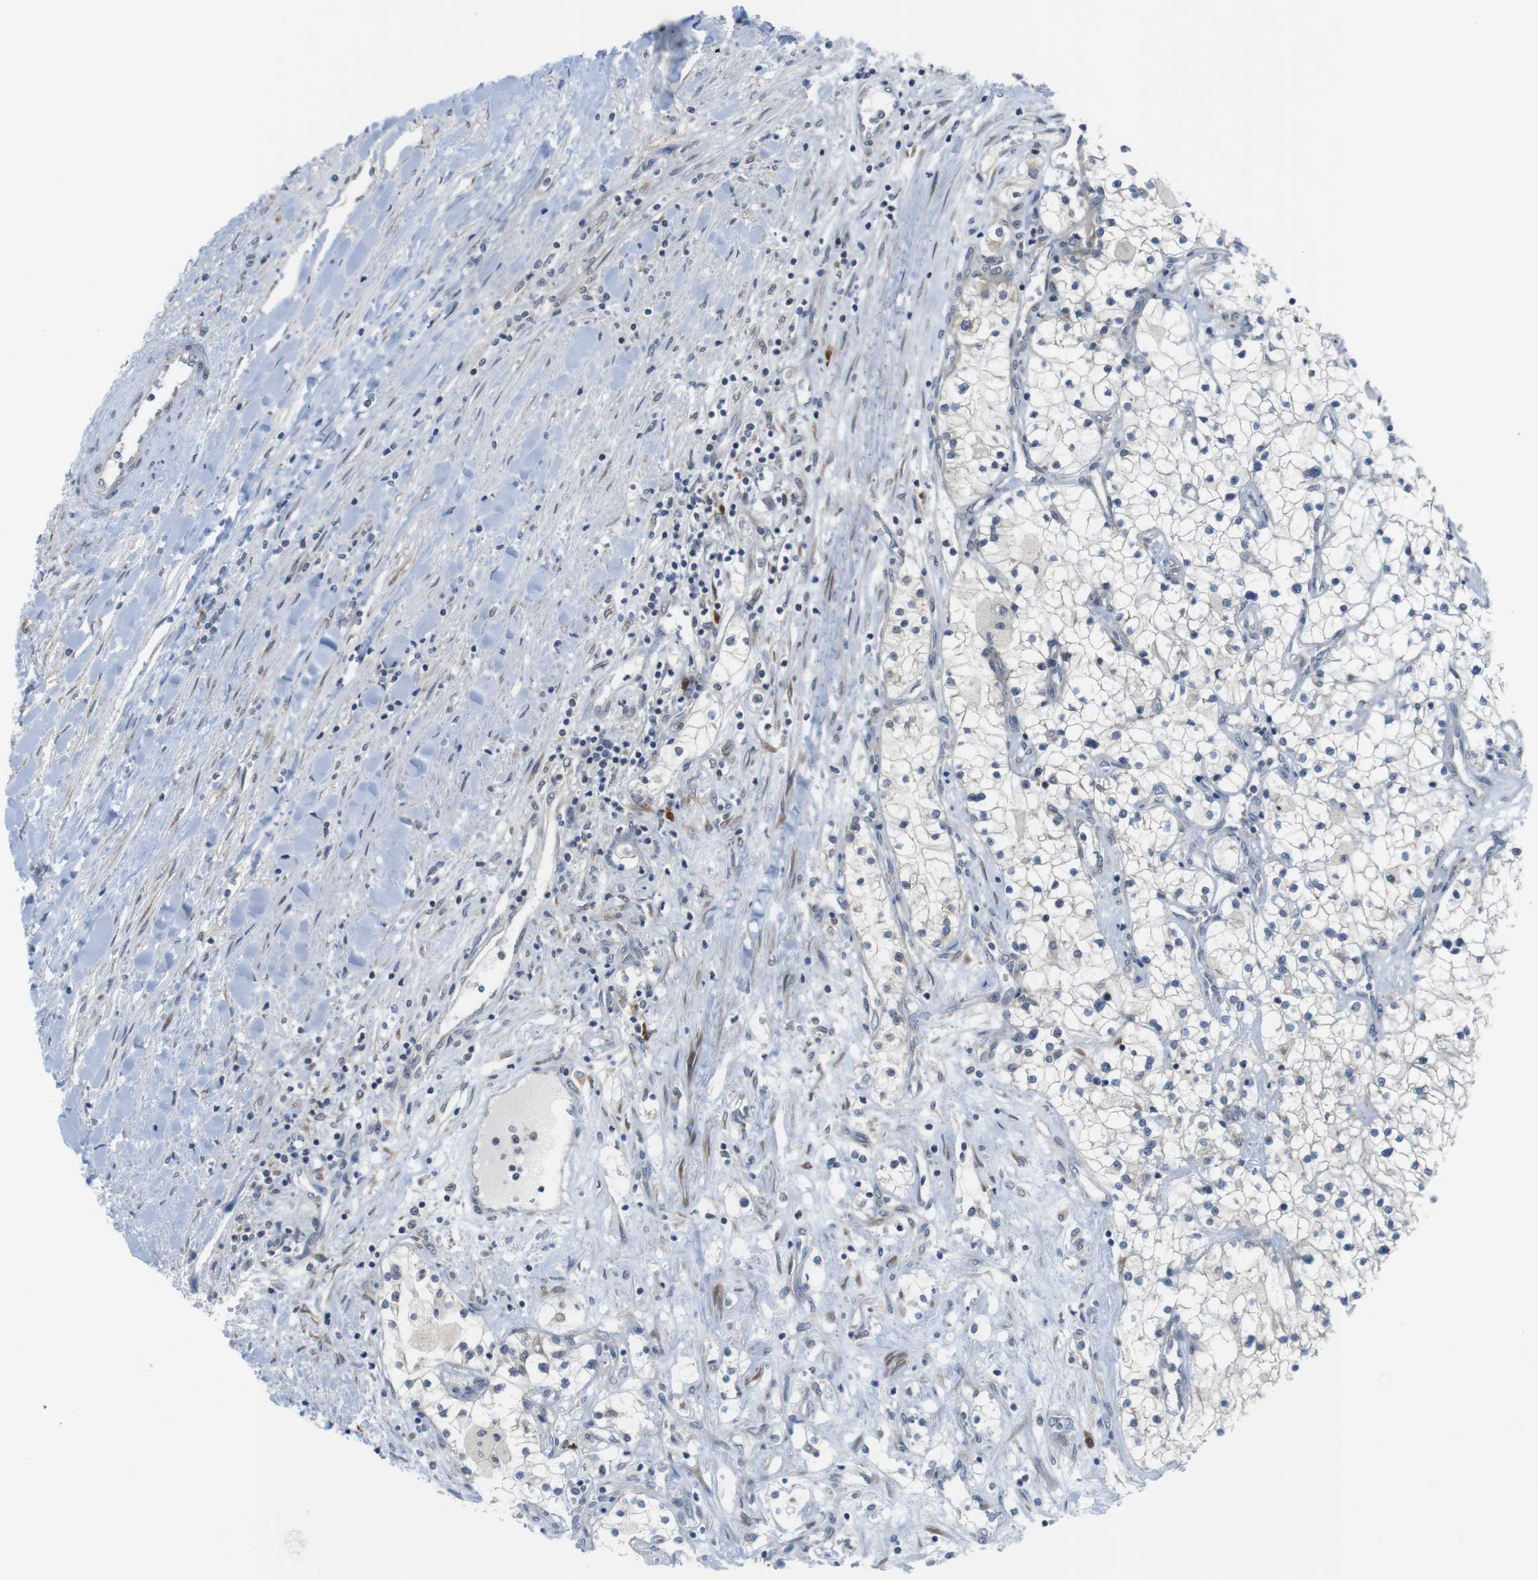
{"staining": {"intensity": "negative", "quantity": "none", "location": "none"}, "tissue": "renal cancer", "cell_type": "Tumor cells", "image_type": "cancer", "snomed": [{"axis": "morphology", "description": "Adenocarcinoma, NOS"}, {"axis": "topography", "description": "Kidney"}], "caption": "Human renal cancer (adenocarcinoma) stained for a protein using immunohistochemistry displays no positivity in tumor cells.", "gene": "ERGIC3", "patient": {"sex": "male", "age": 68}}